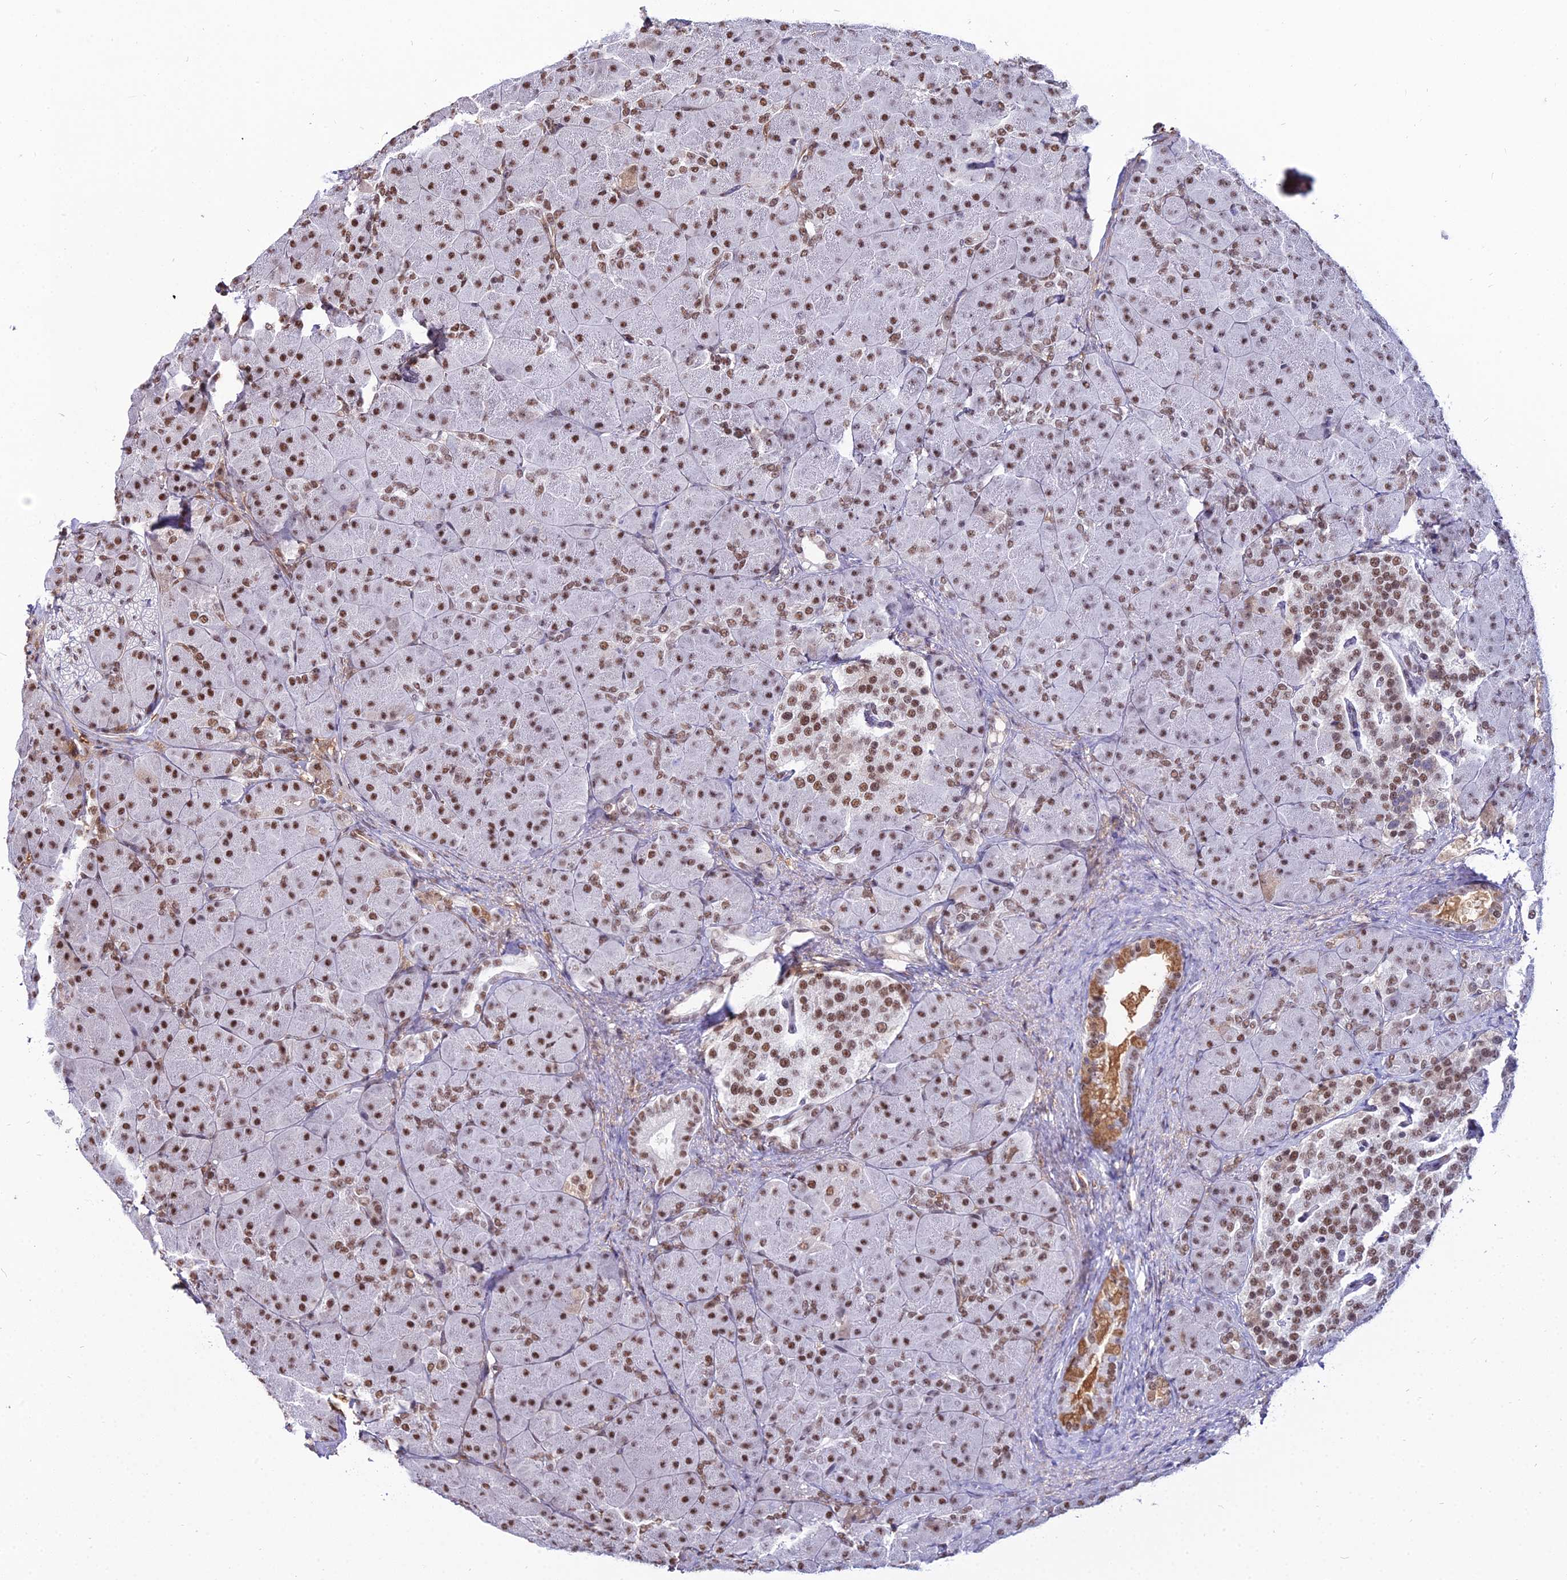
{"staining": {"intensity": "moderate", "quantity": "25%-75%", "location": "nuclear"}, "tissue": "pancreas", "cell_type": "Exocrine glandular cells", "image_type": "normal", "snomed": [{"axis": "morphology", "description": "Normal tissue, NOS"}, {"axis": "topography", "description": "Pancreas"}], "caption": "Immunohistochemical staining of normal pancreas reveals medium levels of moderate nuclear positivity in about 25%-75% of exocrine glandular cells.", "gene": "RBM12", "patient": {"sex": "male", "age": 66}}